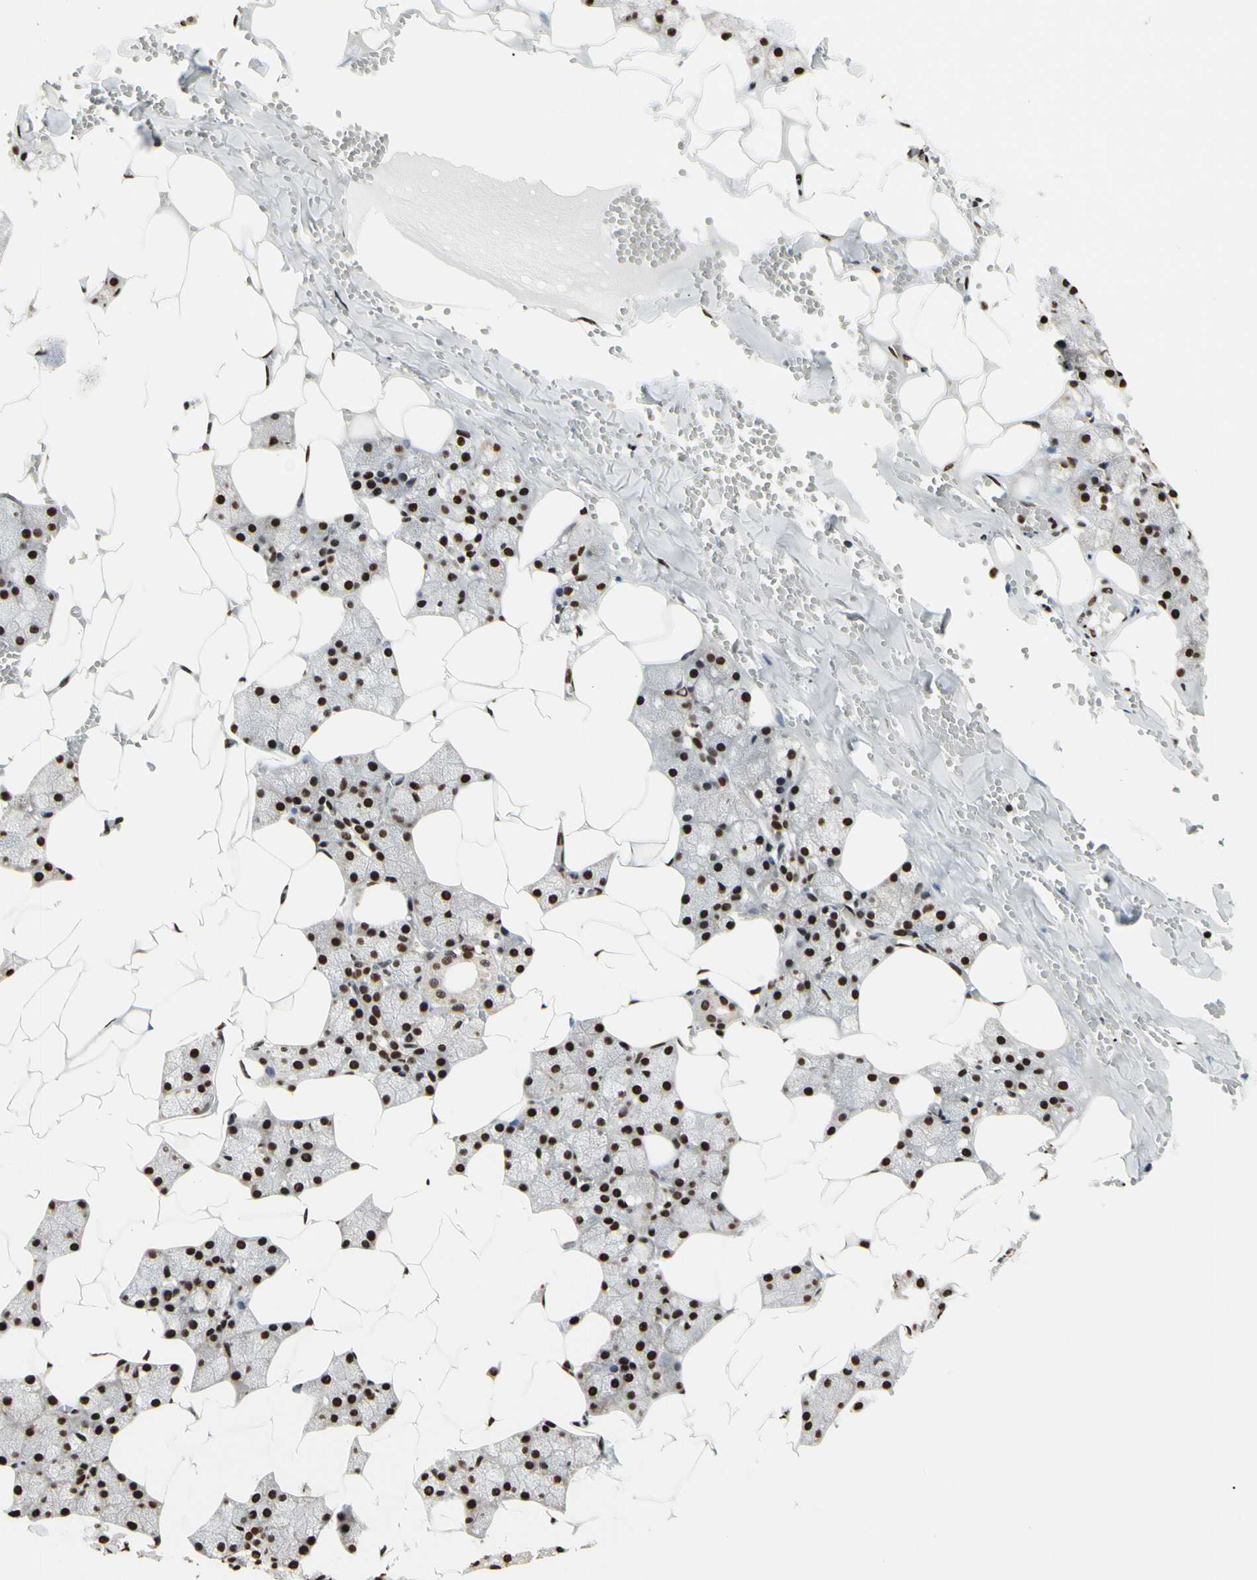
{"staining": {"intensity": "strong", "quantity": ">75%", "location": "nuclear"}, "tissue": "salivary gland", "cell_type": "Glandular cells", "image_type": "normal", "snomed": [{"axis": "morphology", "description": "Normal tissue, NOS"}, {"axis": "topography", "description": "Salivary gland"}], "caption": "Salivary gland stained with DAB (3,3'-diaminobenzidine) IHC reveals high levels of strong nuclear positivity in approximately >75% of glandular cells. (DAB = brown stain, brightfield microscopy at high magnification).", "gene": "HNRNPK", "patient": {"sex": "male", "age": 62}}